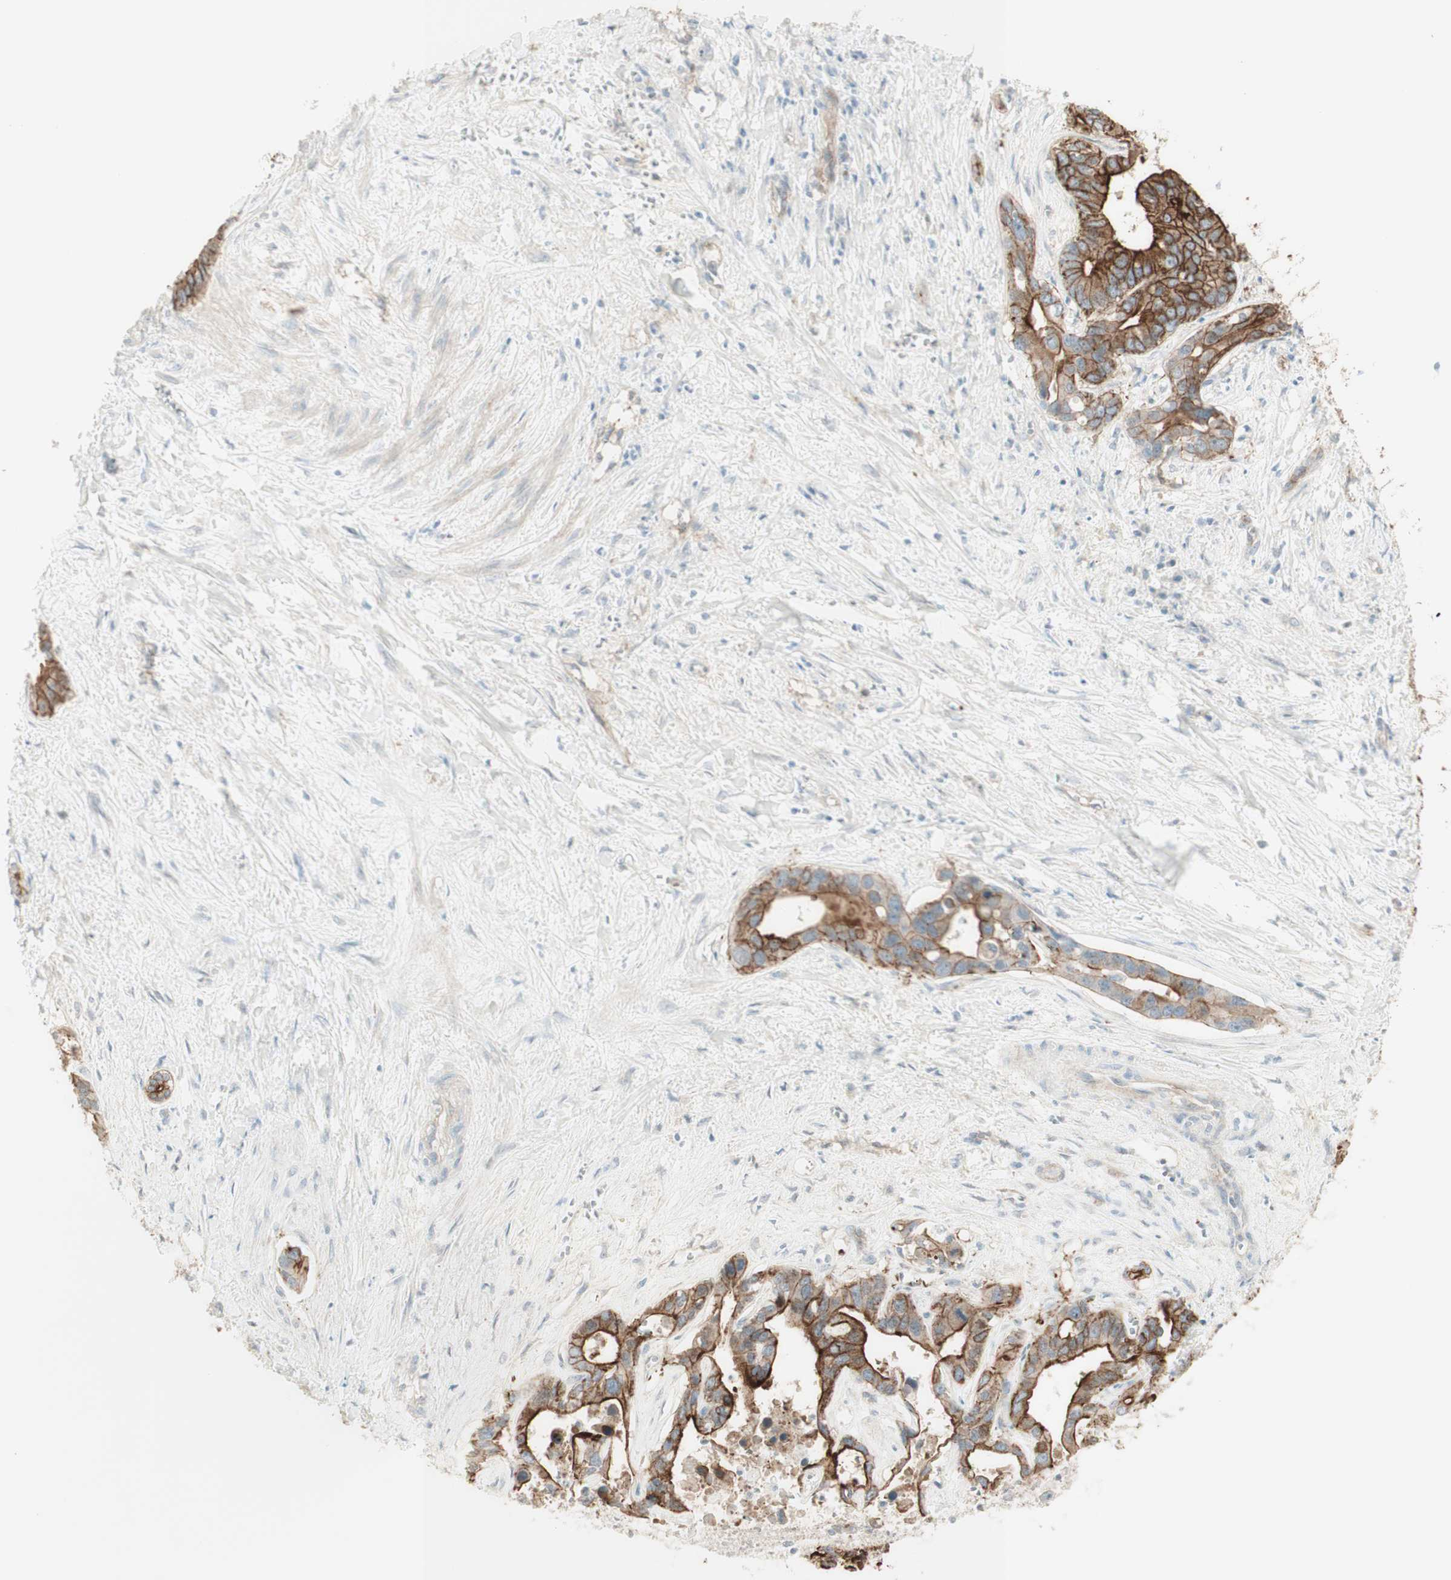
{"staining": {"intensity": "strong", "quantity": "25%-75%", "location": "cytoplasmic/membranous"}, "tissue": "liver cancer", "cell_type": "Tumor cells", "image_type": "cancer", "snomed": [{"axis": "morphology", "description": "Cholangiocarcinoma"}, {"axis": "topography", "description": "Liver"}], "caption": "Immunohistochemical staining of human liver cancer reveals strong cytoplasmic/membranous protein staining in approximately 25%-75% of tumor cells.", "gene": "MYO6", "patient": {"sex": "female", "age": 65}}